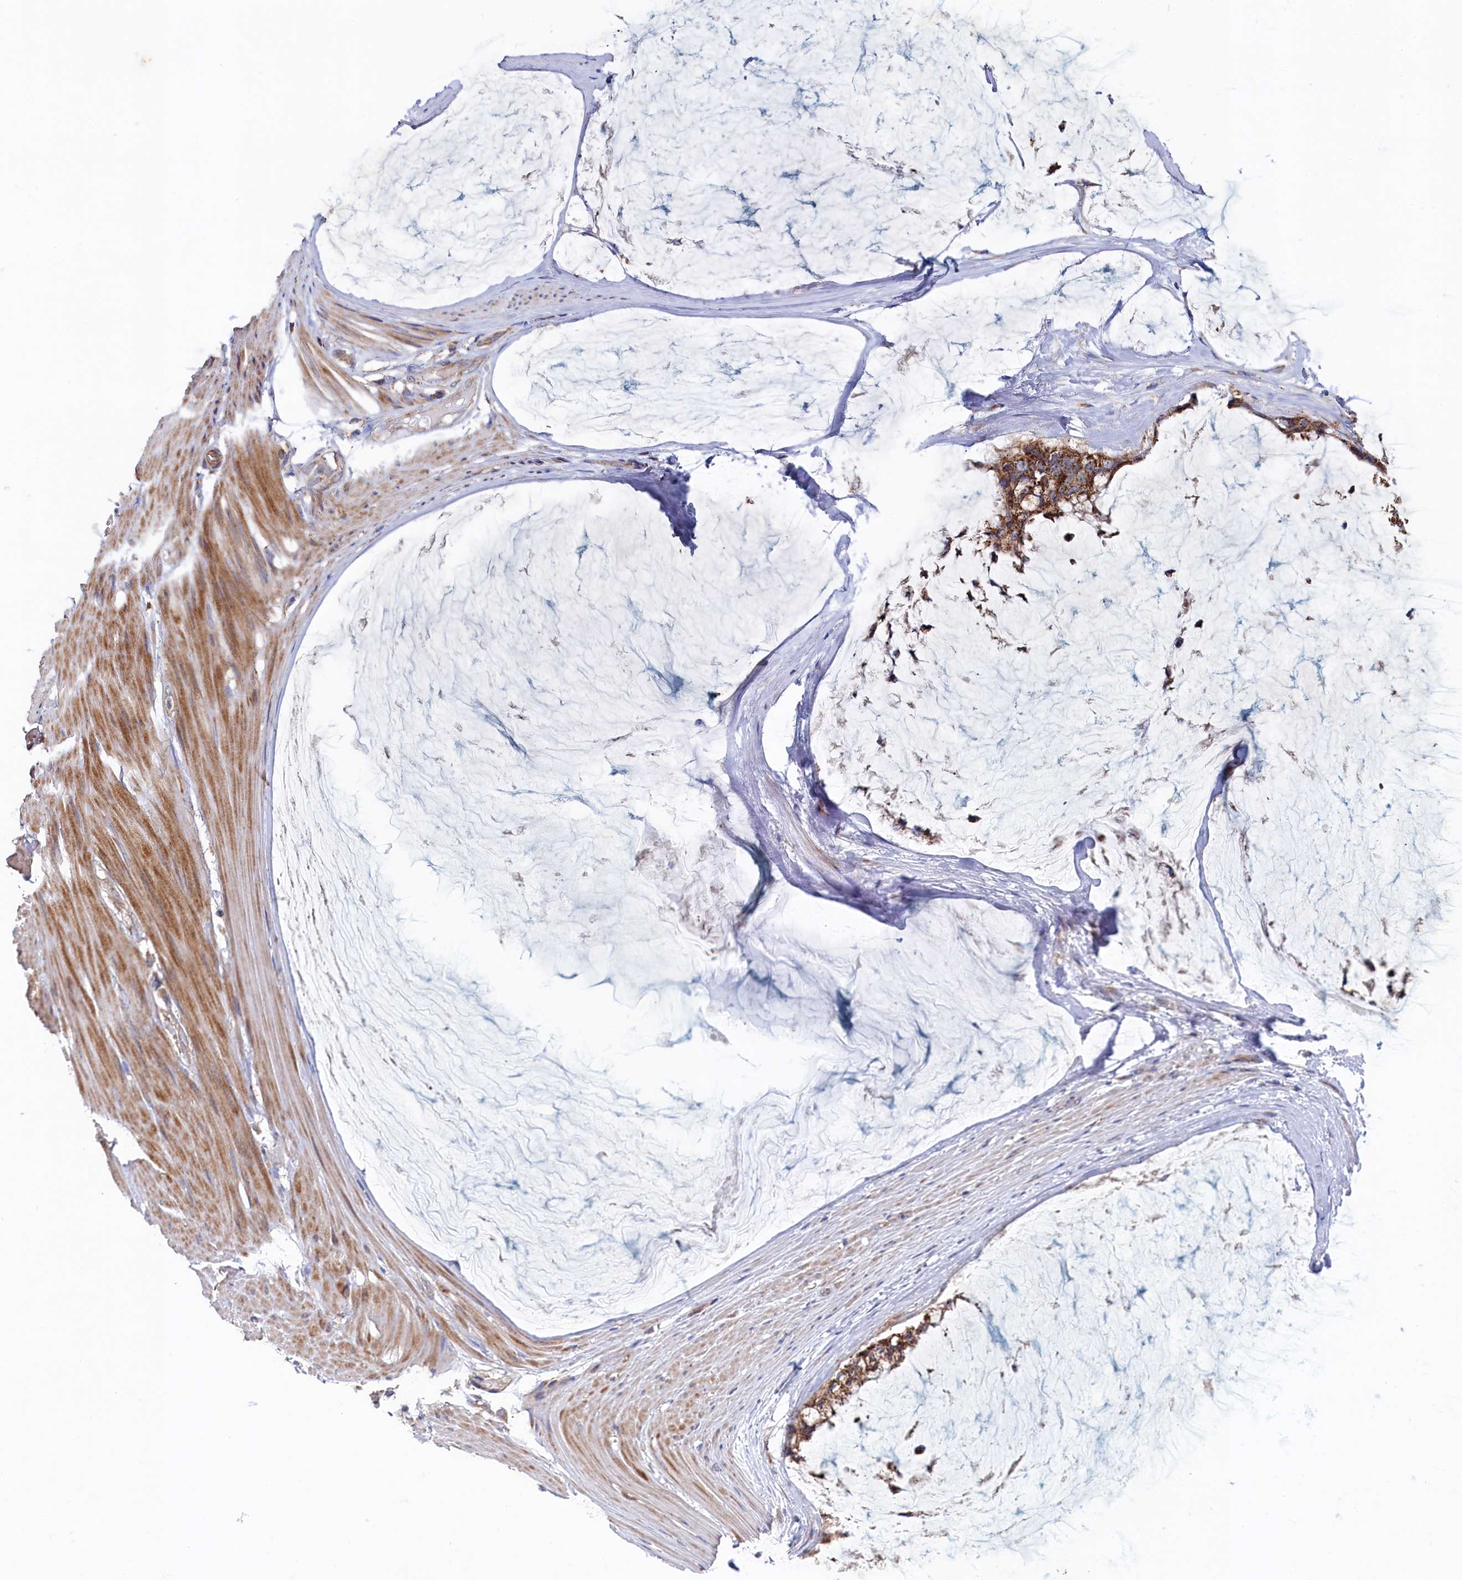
{"staining": {"intensity": "strong", "quantity": ">75%", "location": "cytoplasmic/membranous"}, "tissue": "ovarian cancer", "cell_type": "Tumor cells", "image_type": "cancer", "snomed": [{"axis": "morphology", "description": "Cystadenocarcinoma, mucinous, NOS"}, {"axis": "topography", "description": "Ovary"}], "caption": "The immunohistochemical stain labels strong cytoplasmic/membranous expression in tumor cells of mucinous cystadenocarcinoma (ovarian) tissue.", "gene": "HAUS2", "patient": {"sex": "female", "age": 39}}